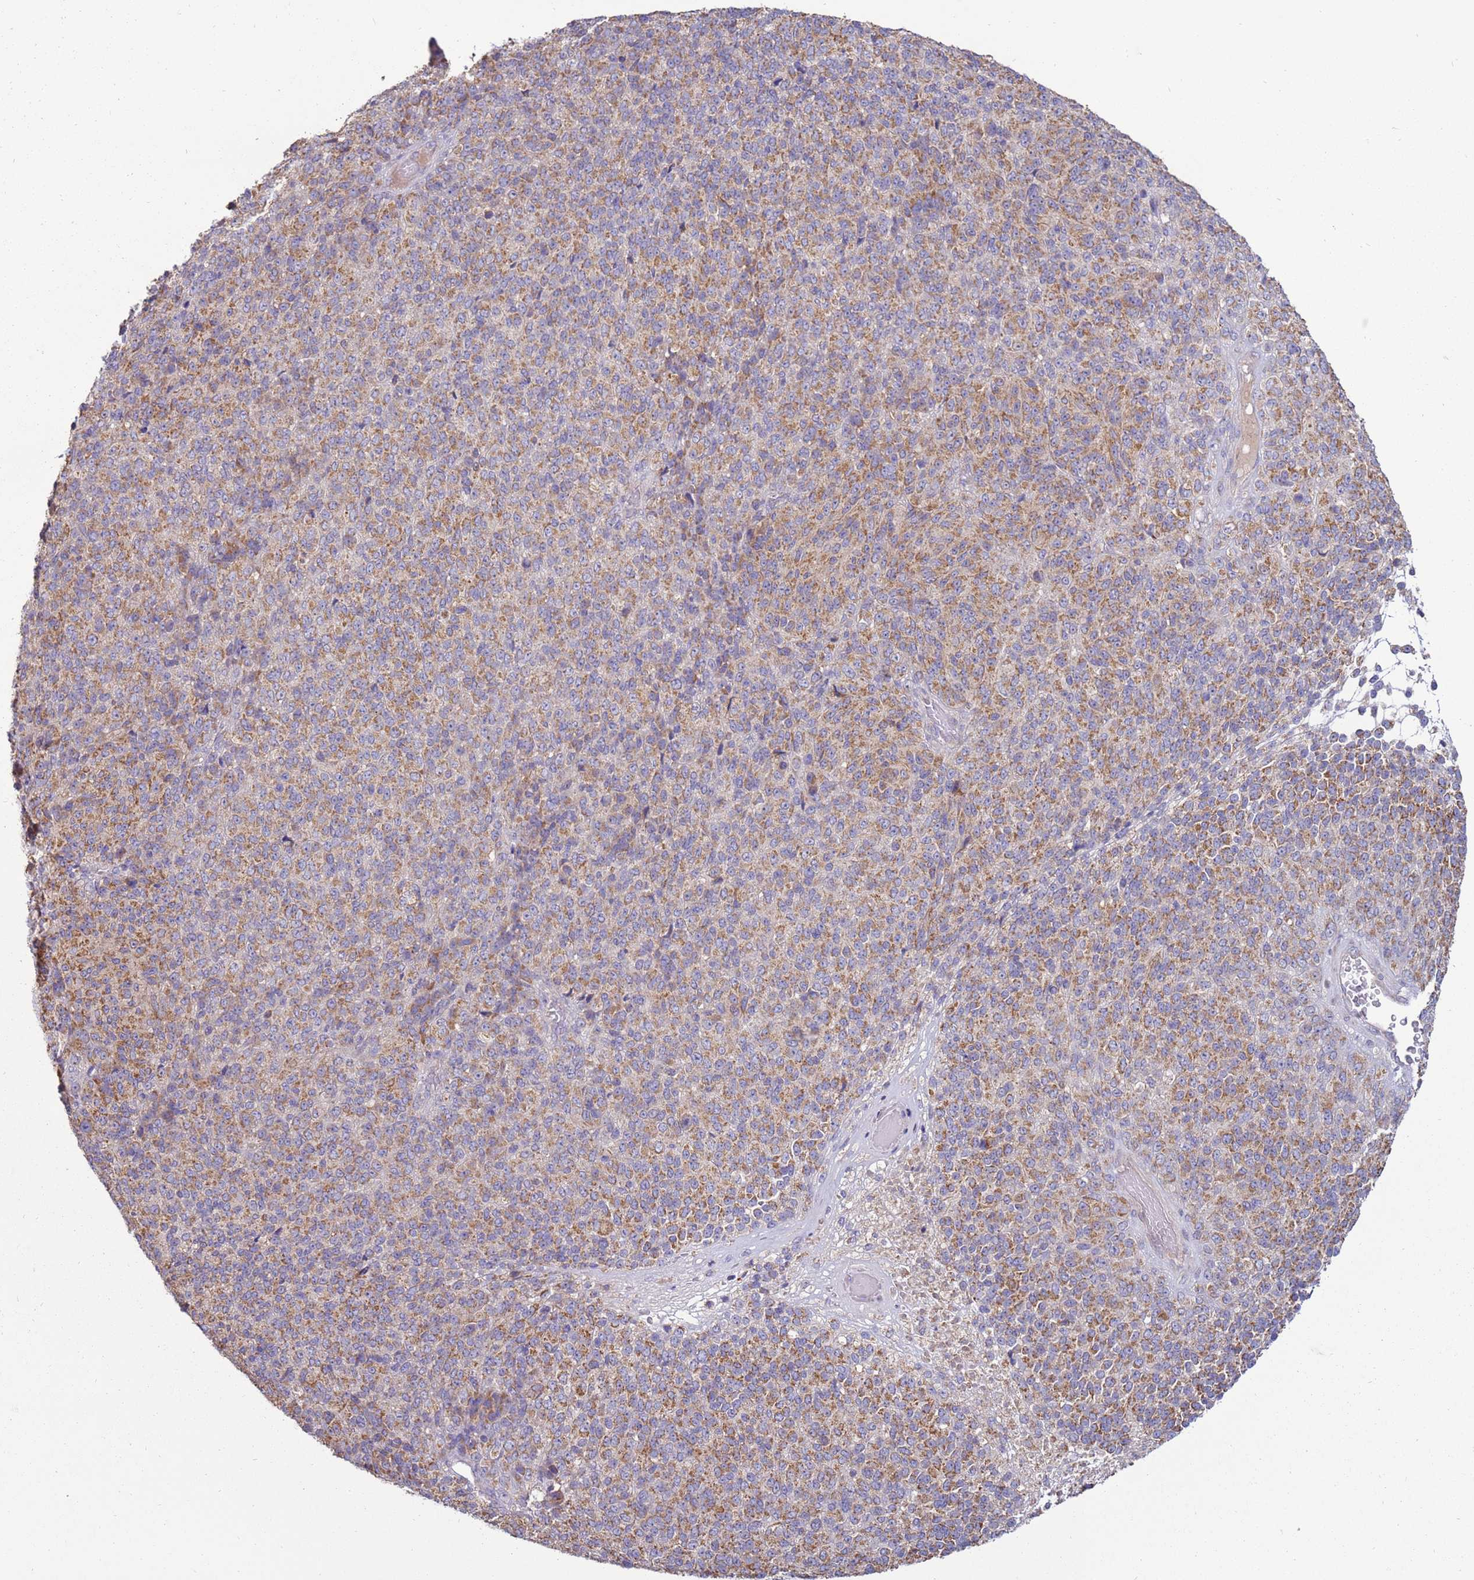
{"staining": {"intensity": "moderate", "quantity": ">75%", "location": "cytoplasmic/membranous"}, "tissue": "melanoma", "cell_type": "Tumor cells", "image_type": "cancer", "snomed": [{"axis": "morphology", "description": "Malignant melanoma, Metastatic site"}, {"axis": "topography", "description": "Brain"}], "caption": "Immunohistochemistry of human malignant melanoma (metastatic site) demonstrates medium levels of moderate cytoplasmic/membranous staining in about >75% of tumor cells.", "gene": "TRAPPC4", "patient": {"sex": "female", "age": 56}}